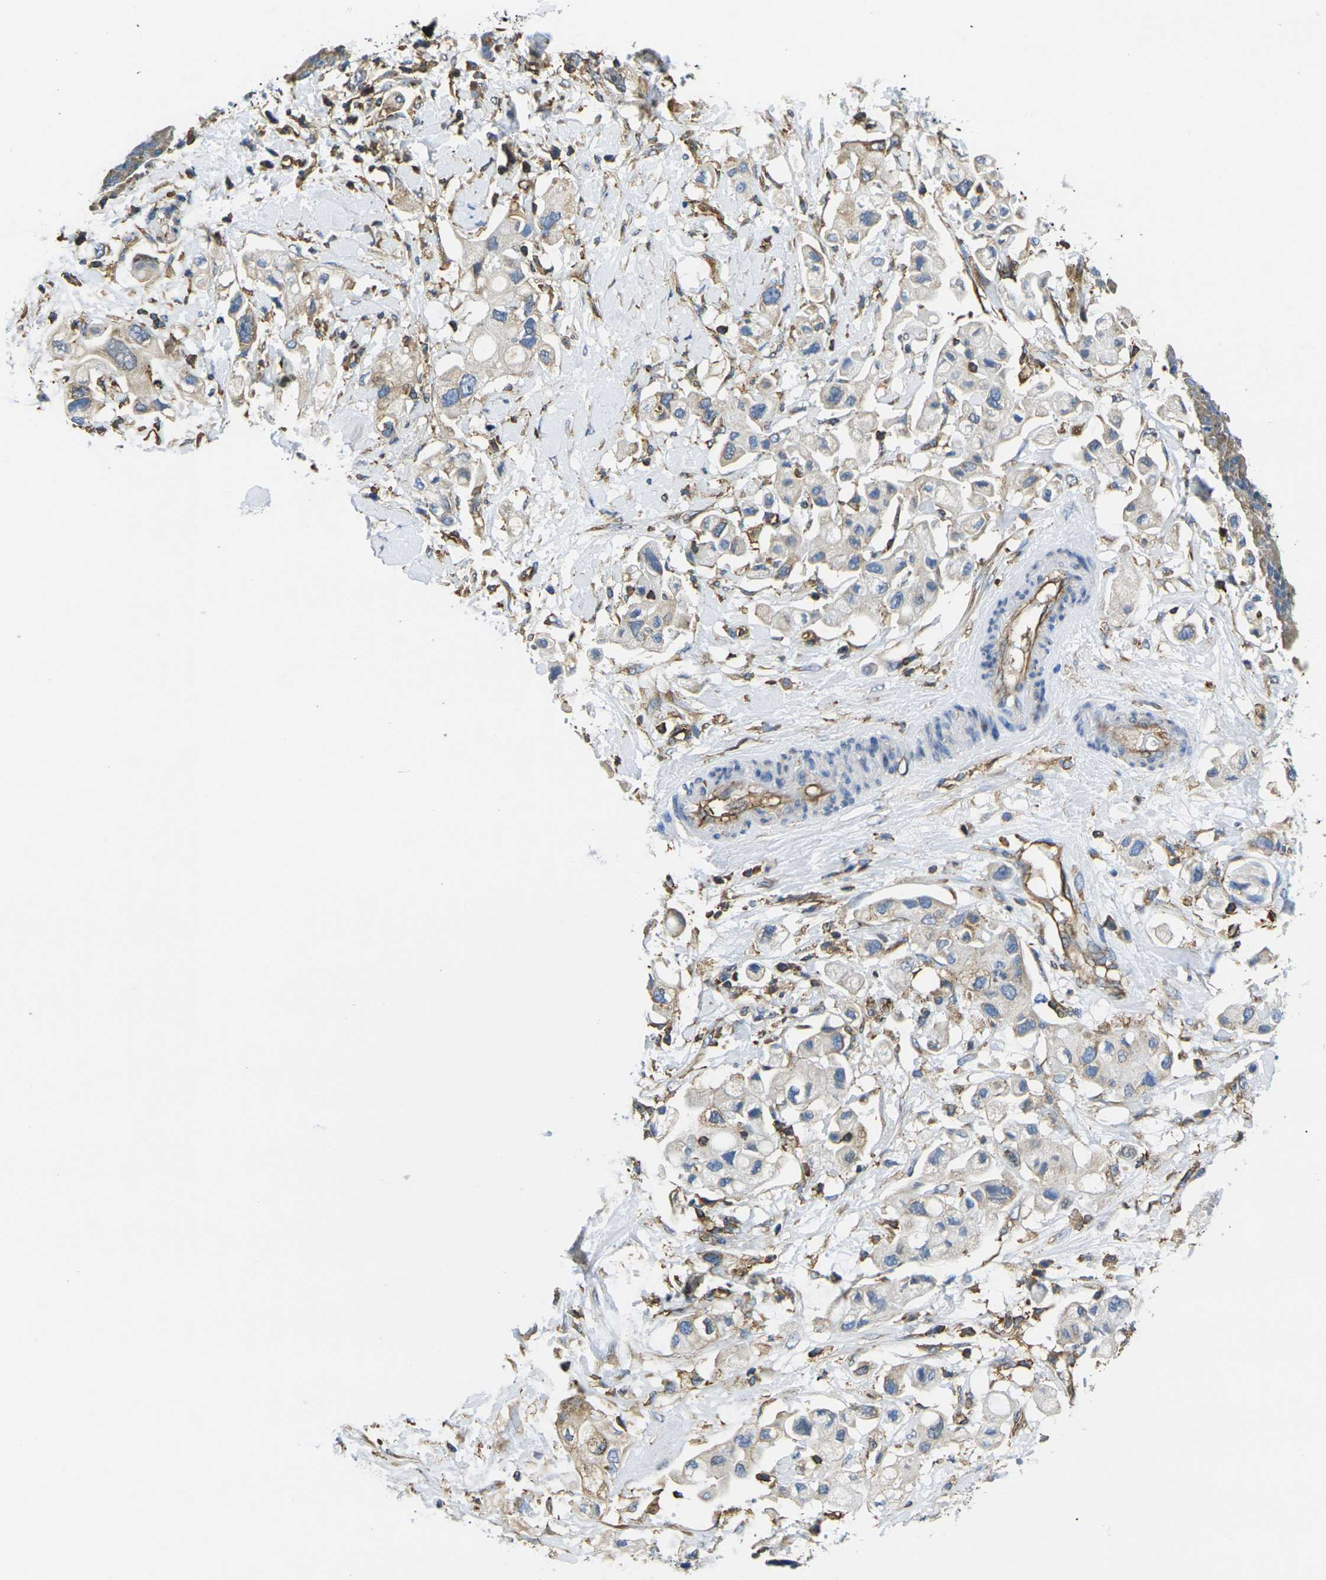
{"staining": {"intensity": "weak", "quantity": "<25%", "location": "cytoplasmic/membranous"}, "tissue": "pancreatic cancer", "cell_type": "Tumor cells", "image_type": "cancer", "snomed": [{"axis": "morphology", "description": "Adenocarcinoma, NOS"}, {"axis": "topography", "description": "Pancreas"}], "caption": "Immunohistochemical staining of human pancreatic cancer displays no significant staining in tumor cells. (DAB (3,3'-diaminobenzidine) immunohistochemistry, high magnification).", "gene": "FAM110D", "patient": {"sex": "female", "age": 56}}